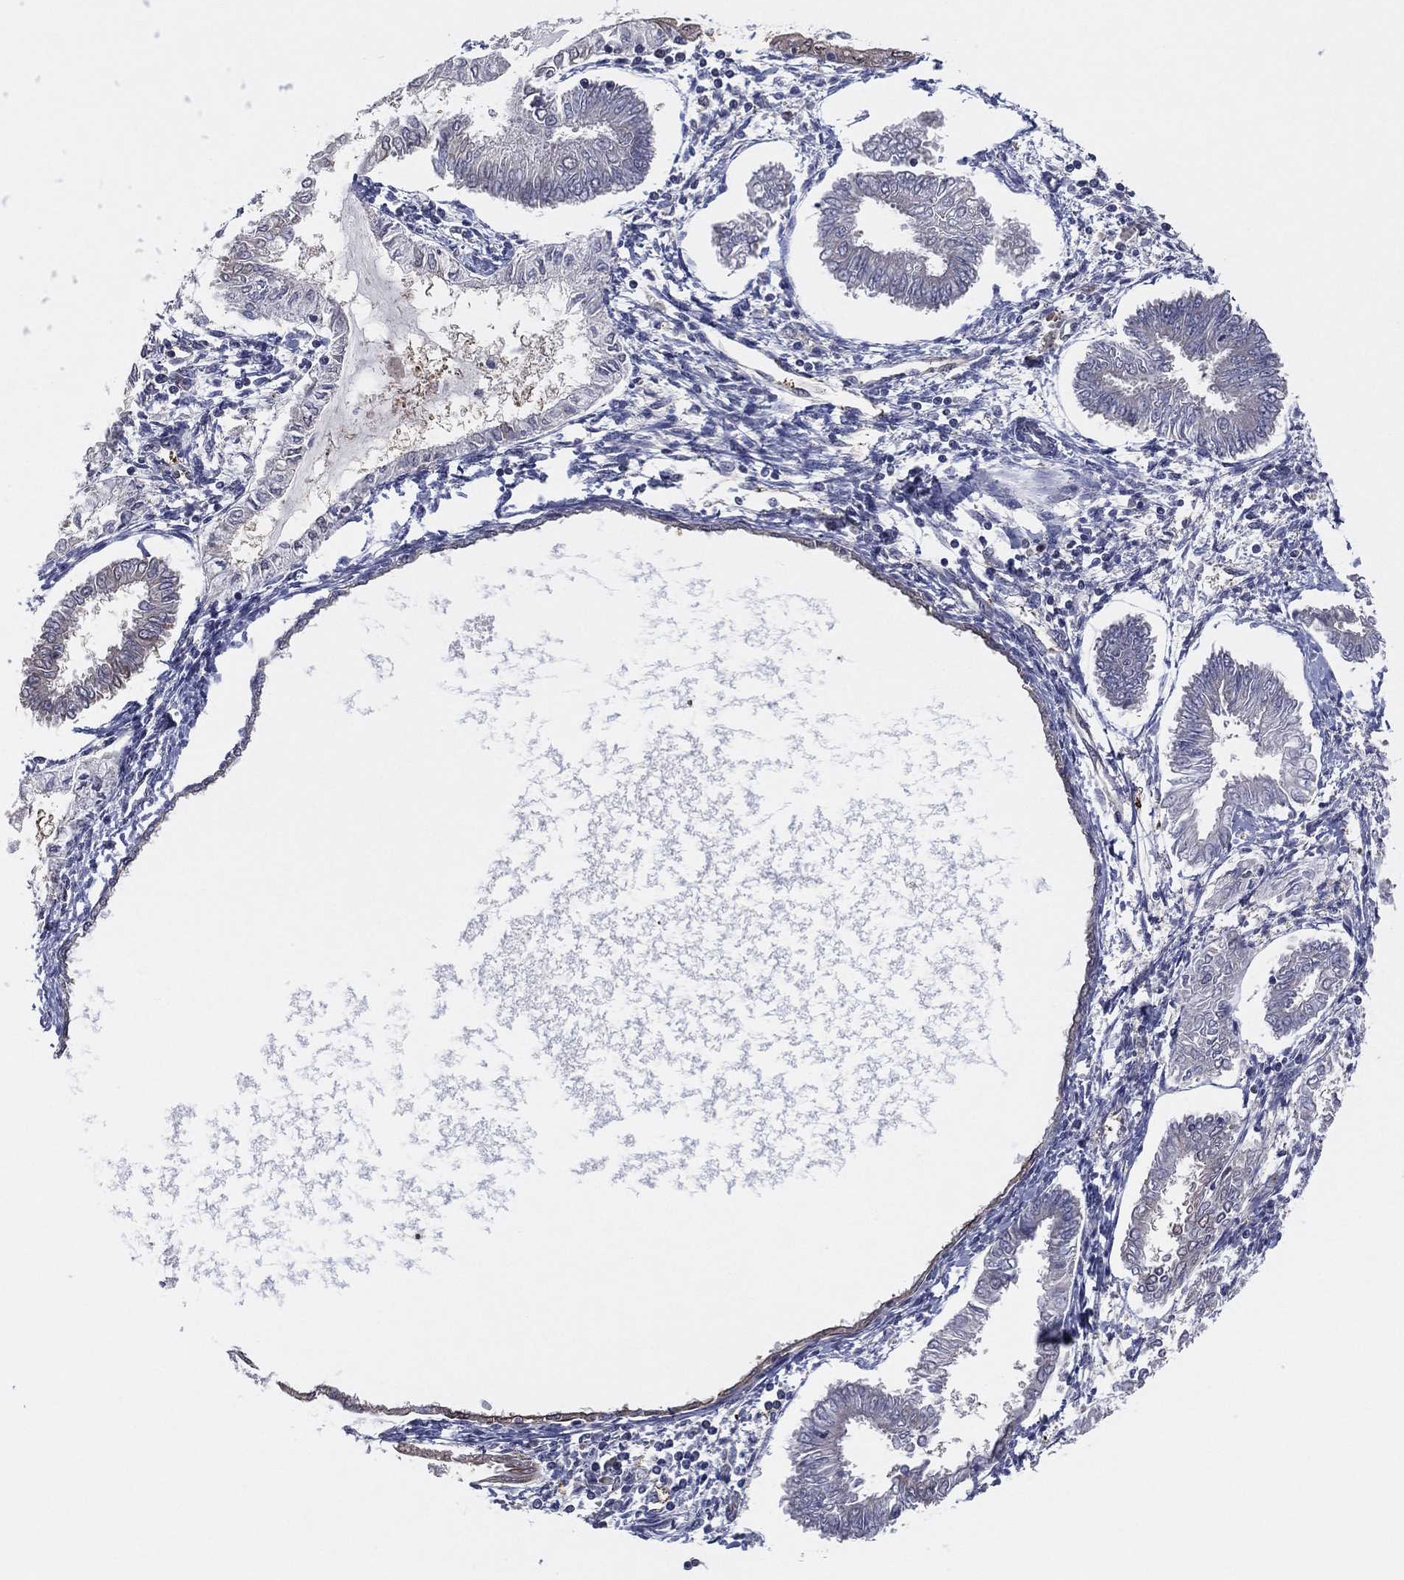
{"staining": {"intensity": "negative", "quantity": "none", "location": "none"}, "tissue": "endometrial cancer", "cell_type": "Tumor cells", "image_type": "cancer", "snomed": [{"axis": "morphology", "description": "Adenocarcinoma, NOS"}, {"axis": "topography", "description": "Endometrium"}], "caption": "DAB immunohistochemical staining of human endometrial cancer (adenocarcinoma) shows no significant staining in tumor cells.", "gene": "SNCG", "patient": {"sex": "female", "age": 68}}